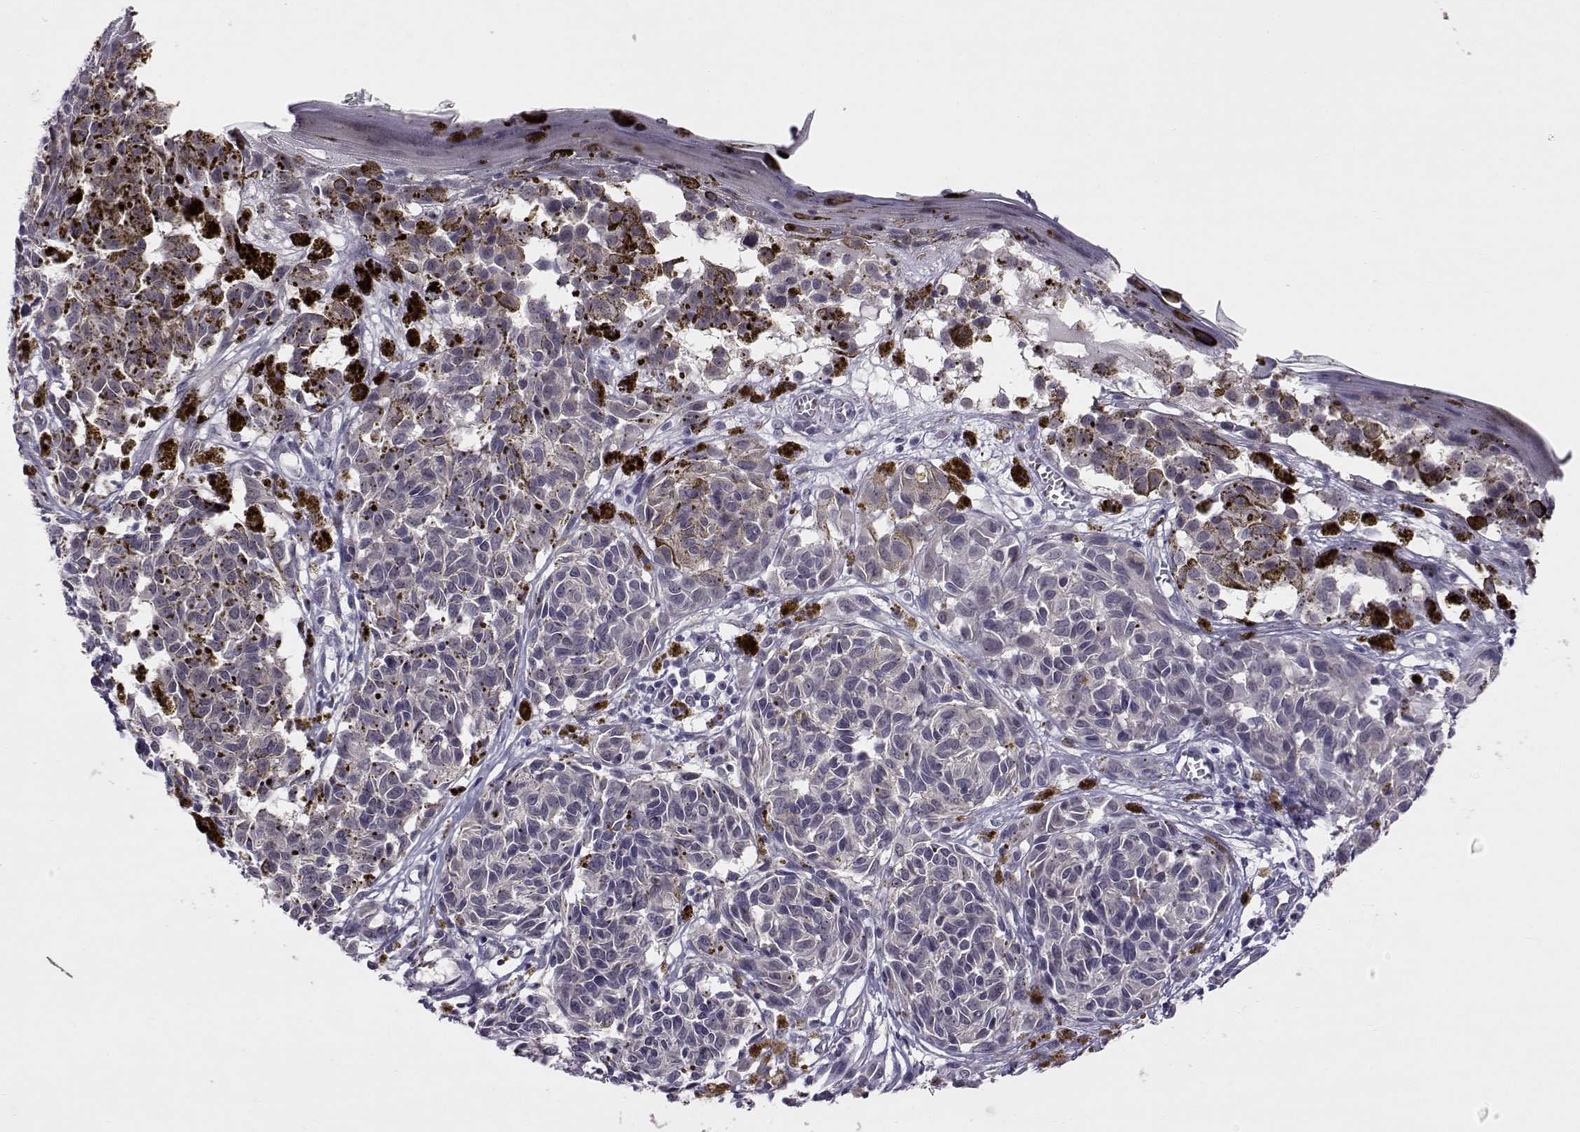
{"staining": {"intensity": "weak", "quantity": "<25%", "location": "cytoplasmic/membranous"}, "tissue": "melanoma", "cell_type": "Tumor cells", "image_type": "cancer", "snomed": [{"axis": "morphology", "description": "Malignant melanoma, NOS"}, {"axis": "topography", "description": "Skin"}], "caption": "This is an immunohistochemistry (IHC) histopathology image of human melanoma. There is no positivity in tumor cells.", "gene": "C10orf62", "patient": {"sex": "female", "age": 38}}